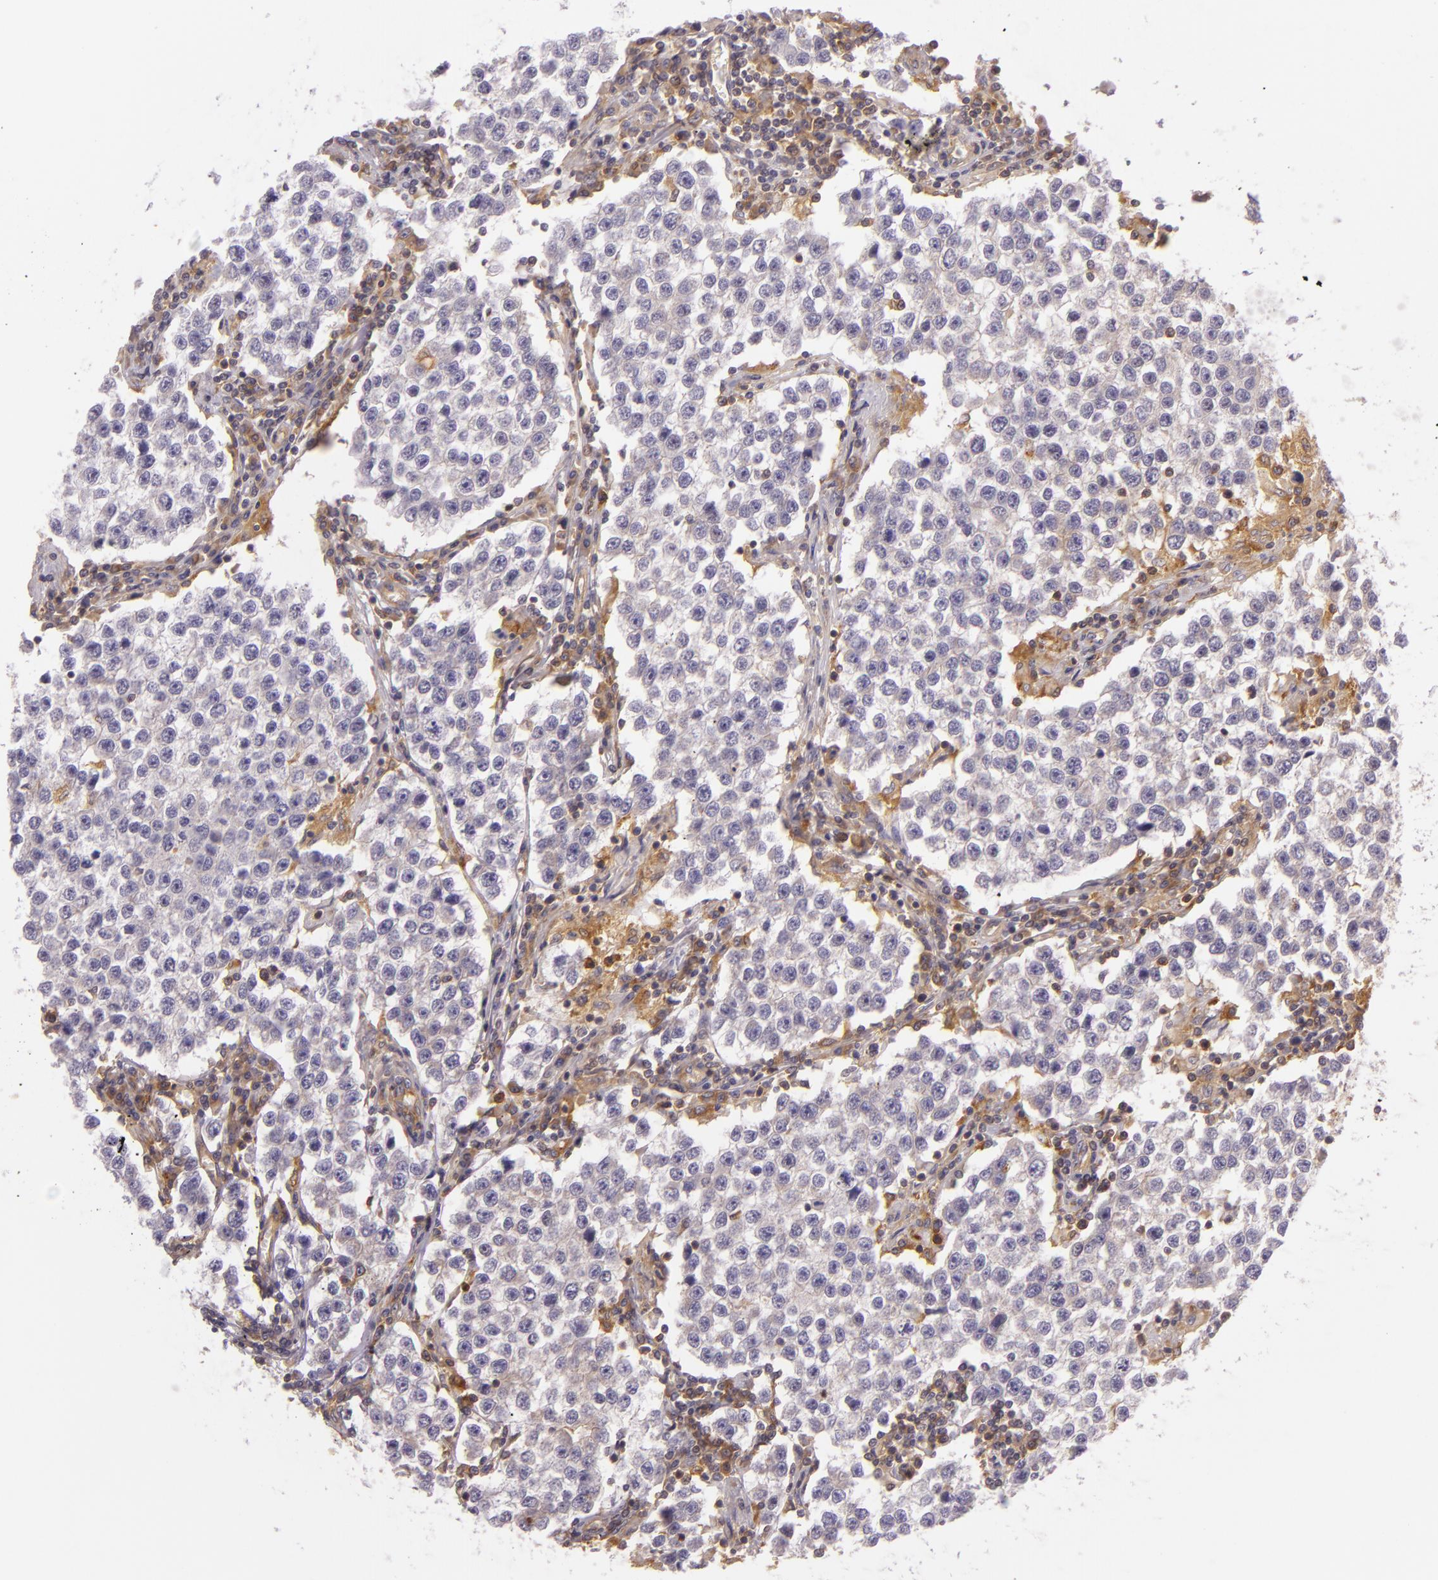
{"staining": {"intensity": "weak", "quantity": "<25%", "location": "cytoplasmic/membranous"}, "tissue": "testis cancer", "cell_type": "Tumor cells", "image_type": "cancer", "snomed": [{"axis": "morphology", "description": "Seminoma, NOS"}, {"axis": "topography", "description": "Testis"}], "caption": "A micrograph of testis cancer stained for a protein demonstrates no brown staining in tumor cells.", "gene": "TLN1", "patient": {"sex": "male", "age": 36}}